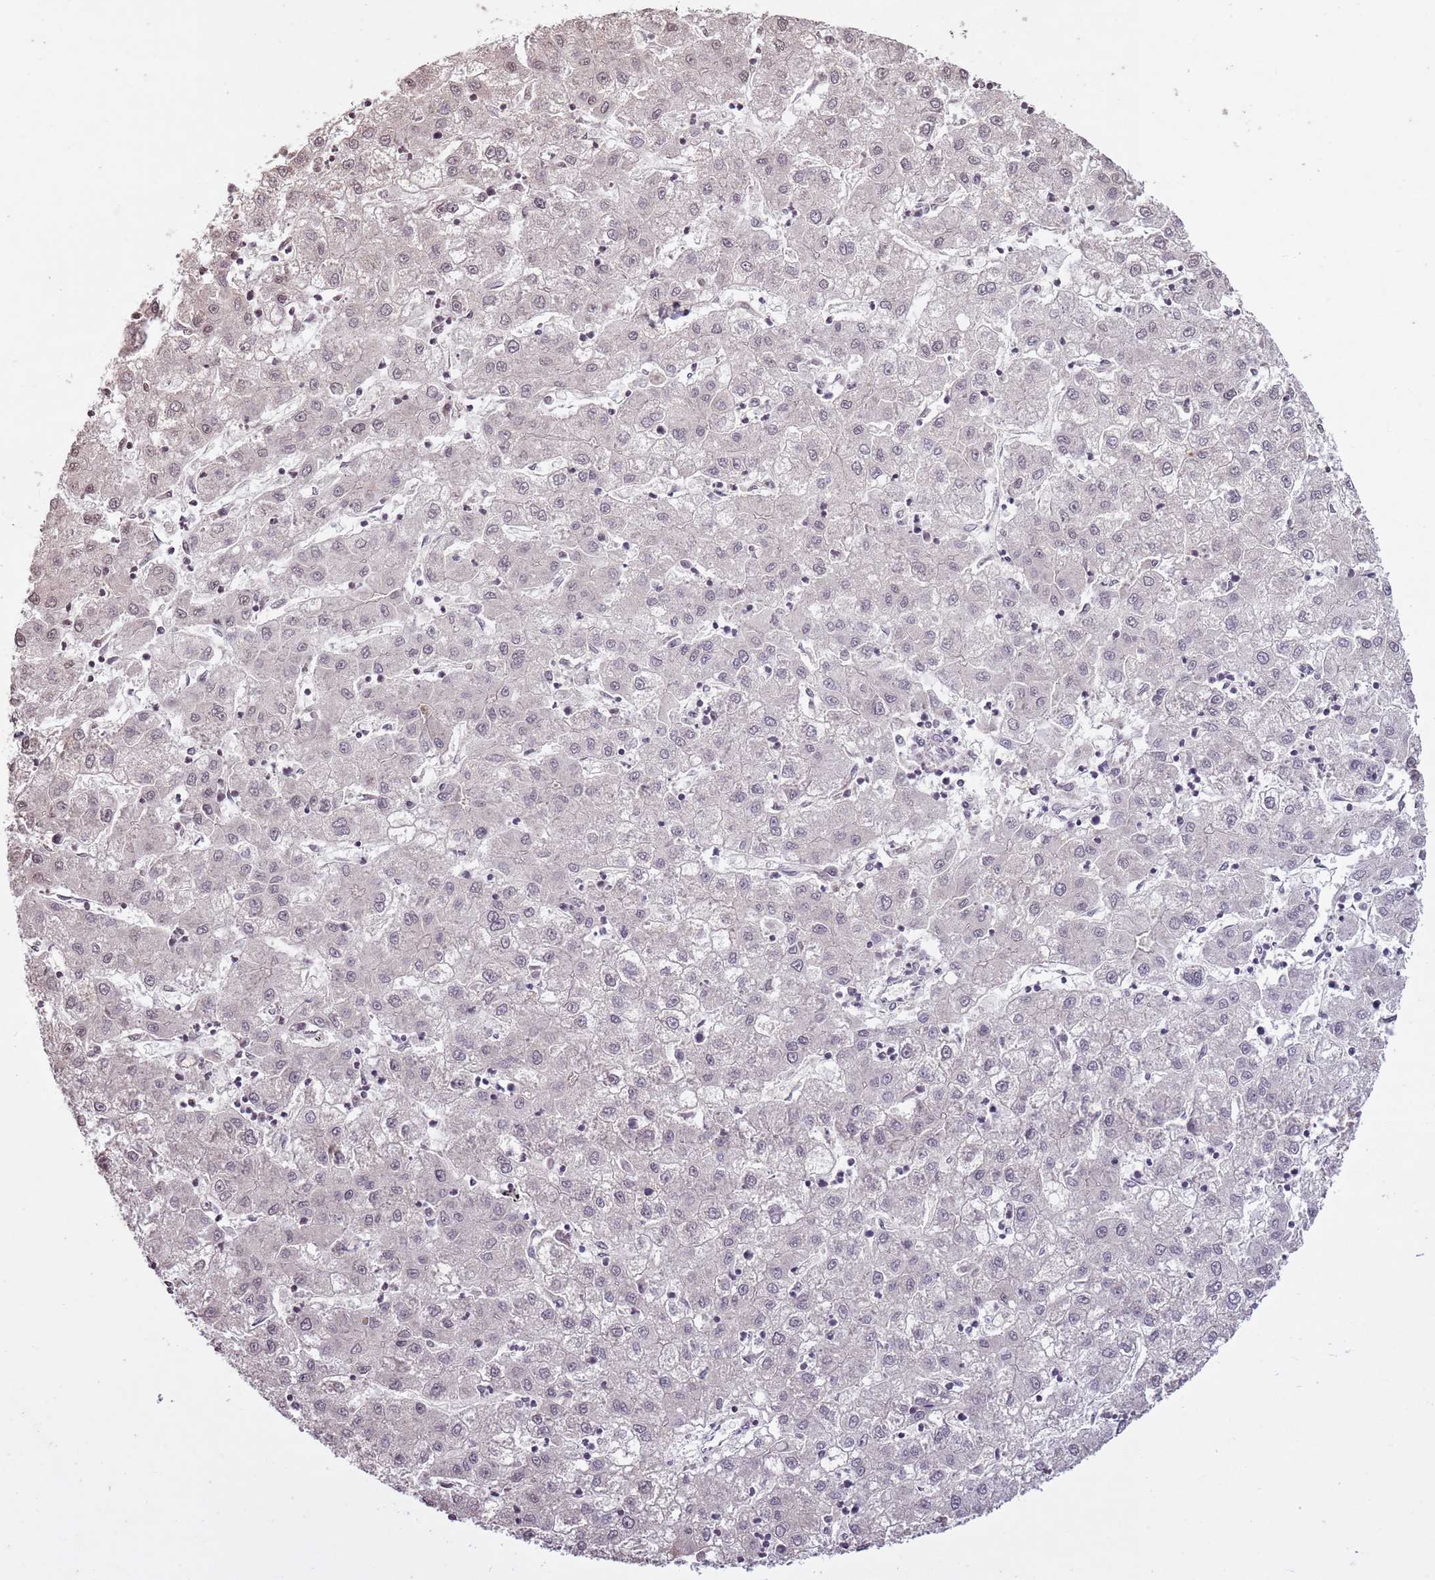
{"staining": {"intensity": "negative", "quantity": "none", "location": "none"}, "tissue": "liver cancer", "cell_type": "Tumor cells", "image_type": "cancer", "snomed": [{"axis": "morphology", "description": "Carcinoma, Hepatocellular, NOS"}, {"axis": "topography", "description": "Liver"}], "caption": "Liver cancer (hepatocellular carcinoma) was stained to show a protein in brown. There is no significant positivity in tumor cells.", "gene": "CAPN9", "patient": {"sex": "male", "age": 72}}